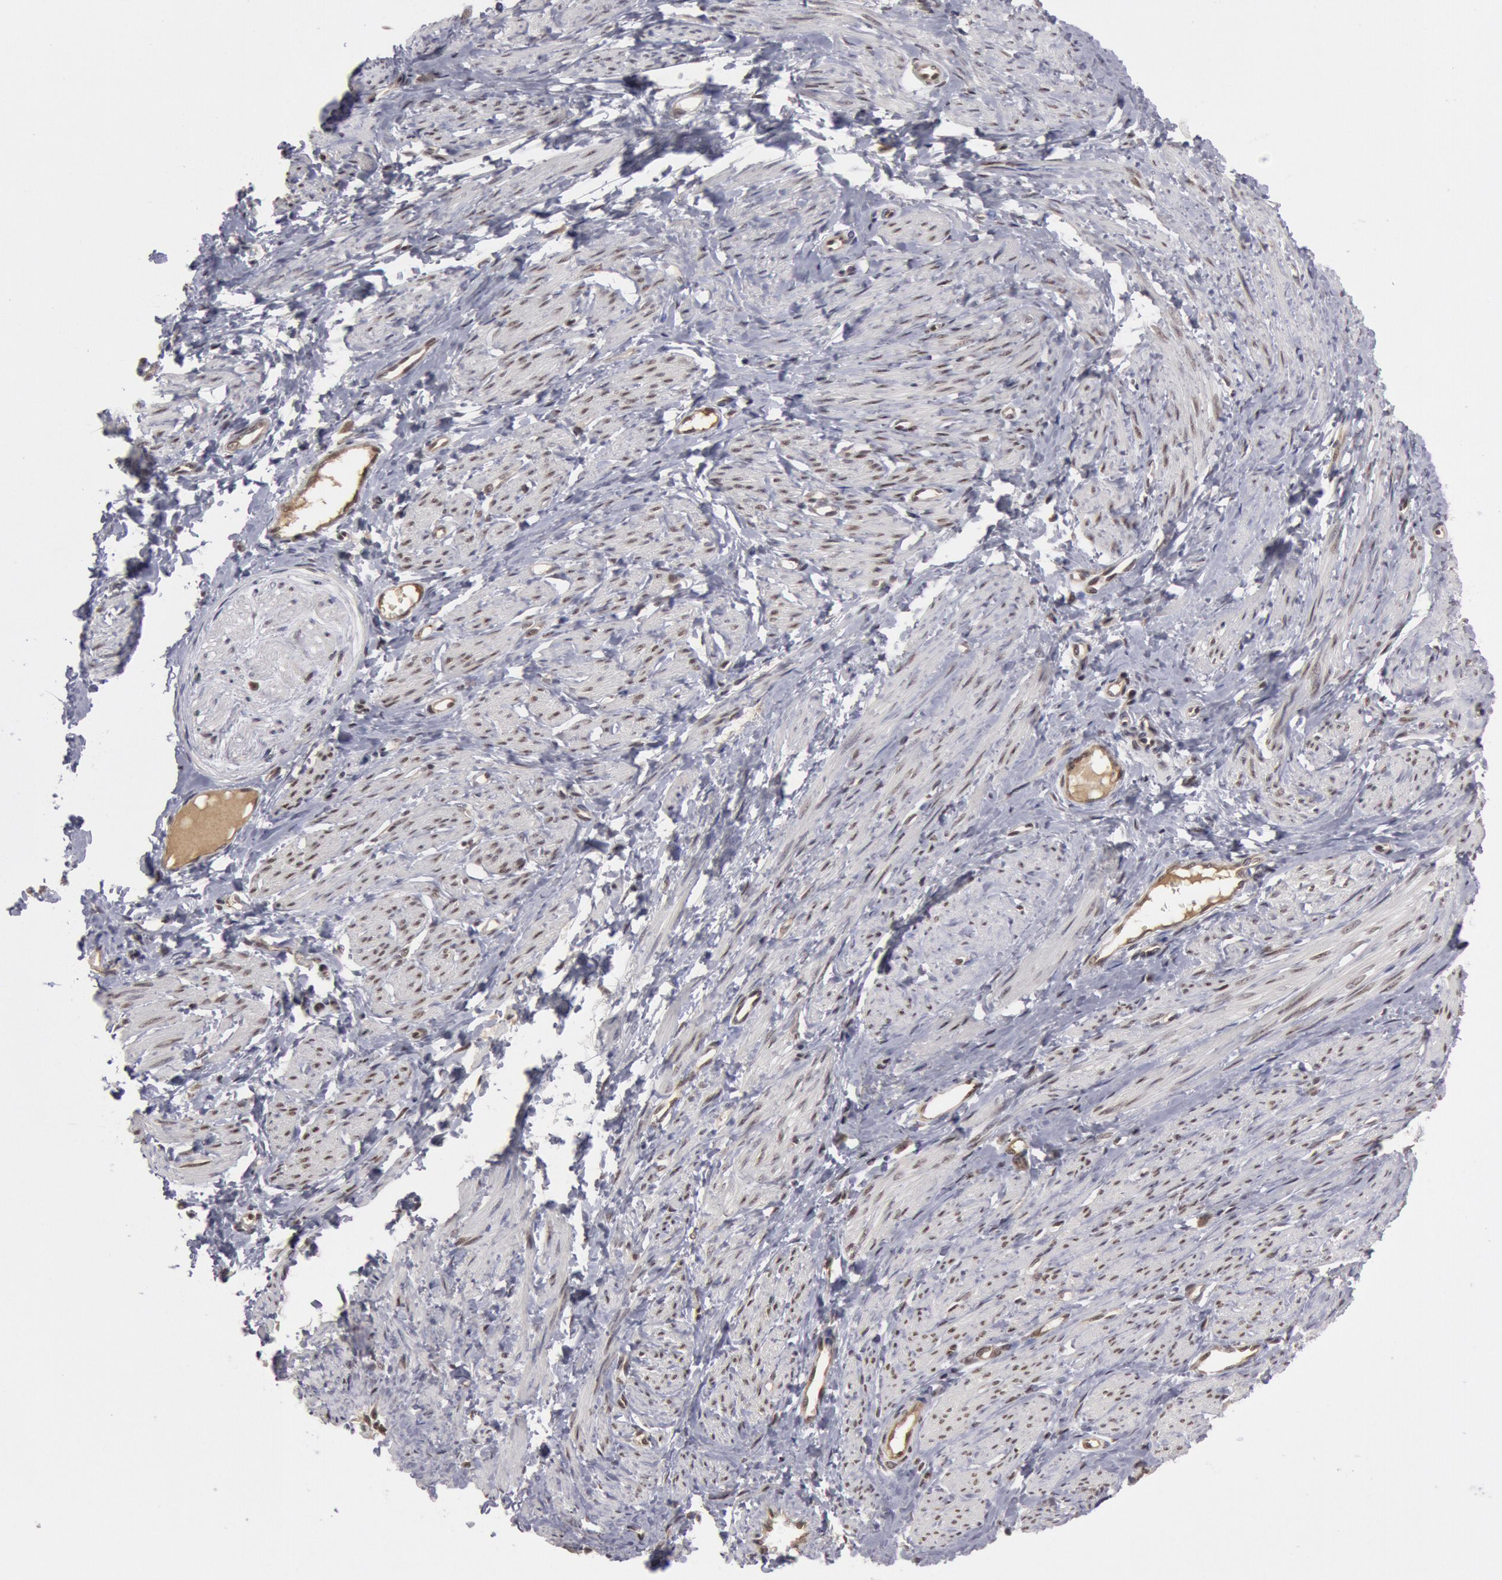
{"staining": {"intensity": "negative", "quantity": "none", "location": "none"}, "tissue": "smooth muscle", "cell_type": "Smooth muscle cells", "image_type": "normal", "snomed": [{"axis": "morphology", "description": "Normal tissue, NOS"}, {"axis": "topography", "description": "Smooth muscle"}, {"axis": "topography", "description": "Uterus"}], "caption": "The immunohistochemistry (IHC) histopathology image has no significant expression in smooth muscle cells of smooth muscle. The staining was performed using DAB (3,3'-diaminobenzidine) to visualize the protein expression in brown, while the nuclei were stained in blue with hematoxylin (Magnification: 20x).", "gene": "PPP4R3B", "patient": {"sex": "female", "age": 39}}